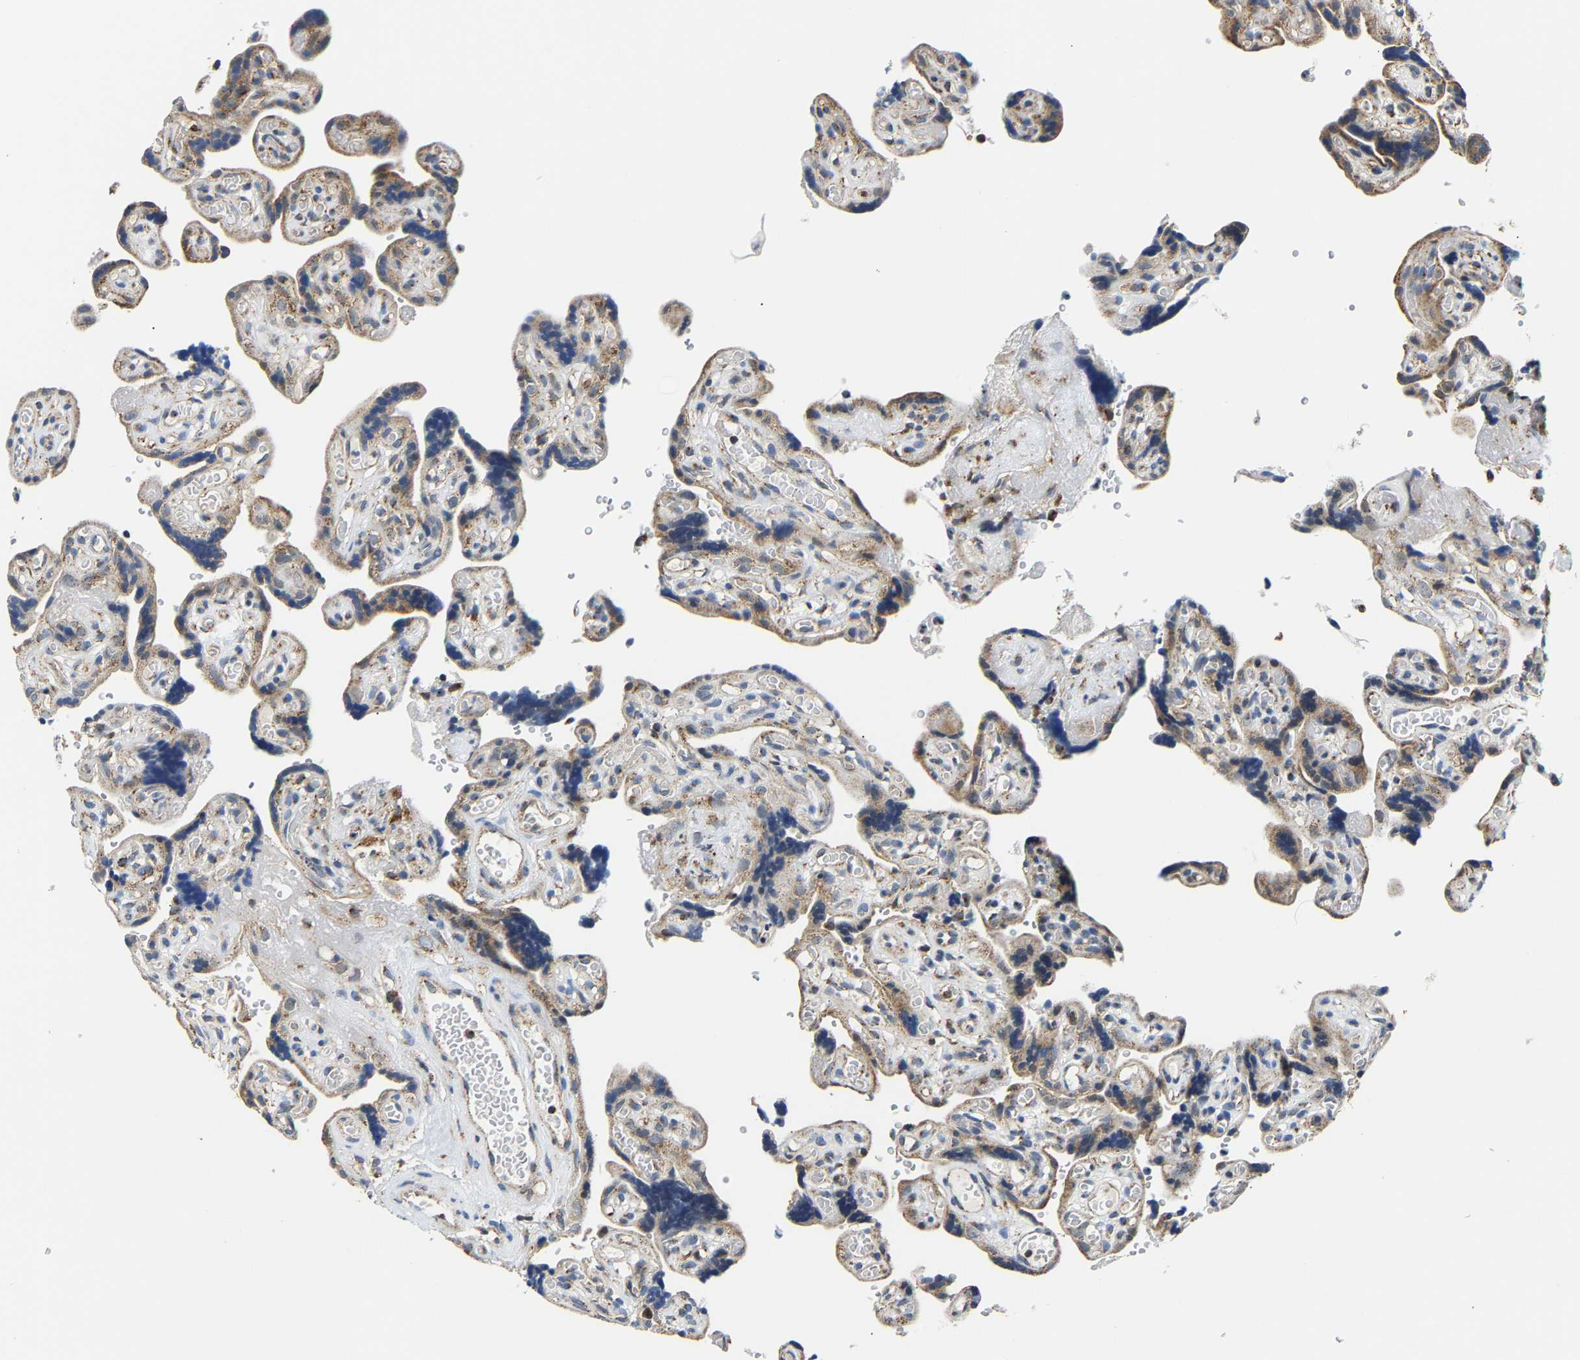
{"staining": {"intensity": "moderate", "quantity": ">75%", "location": "cytoplasmic/membranous"}, "tissue": "placenta", "cell_type": "Decidual cells", "image_type": "normal", "snomed": [{"axis": "morphology", "description": "Normal tissue, NOS"}, {"axis": "topography", "description": "Placenta"}], "caption": "Immunohistochemistry (IHC) staining of normal placenta, which shows medium levels of moderate cytoplasmic/membranous staining in about >75% of decidual cells indicating moderate cytoplasmic/membranous protein staining. The staining was performed using DAB (3,3'-diaminobenzidine) (brown) for protein detection and nuclei were counterstained in hematoxylin (blue).", "gene": "GIMAP7", "patient": {"sex": "female", "age": 30}}